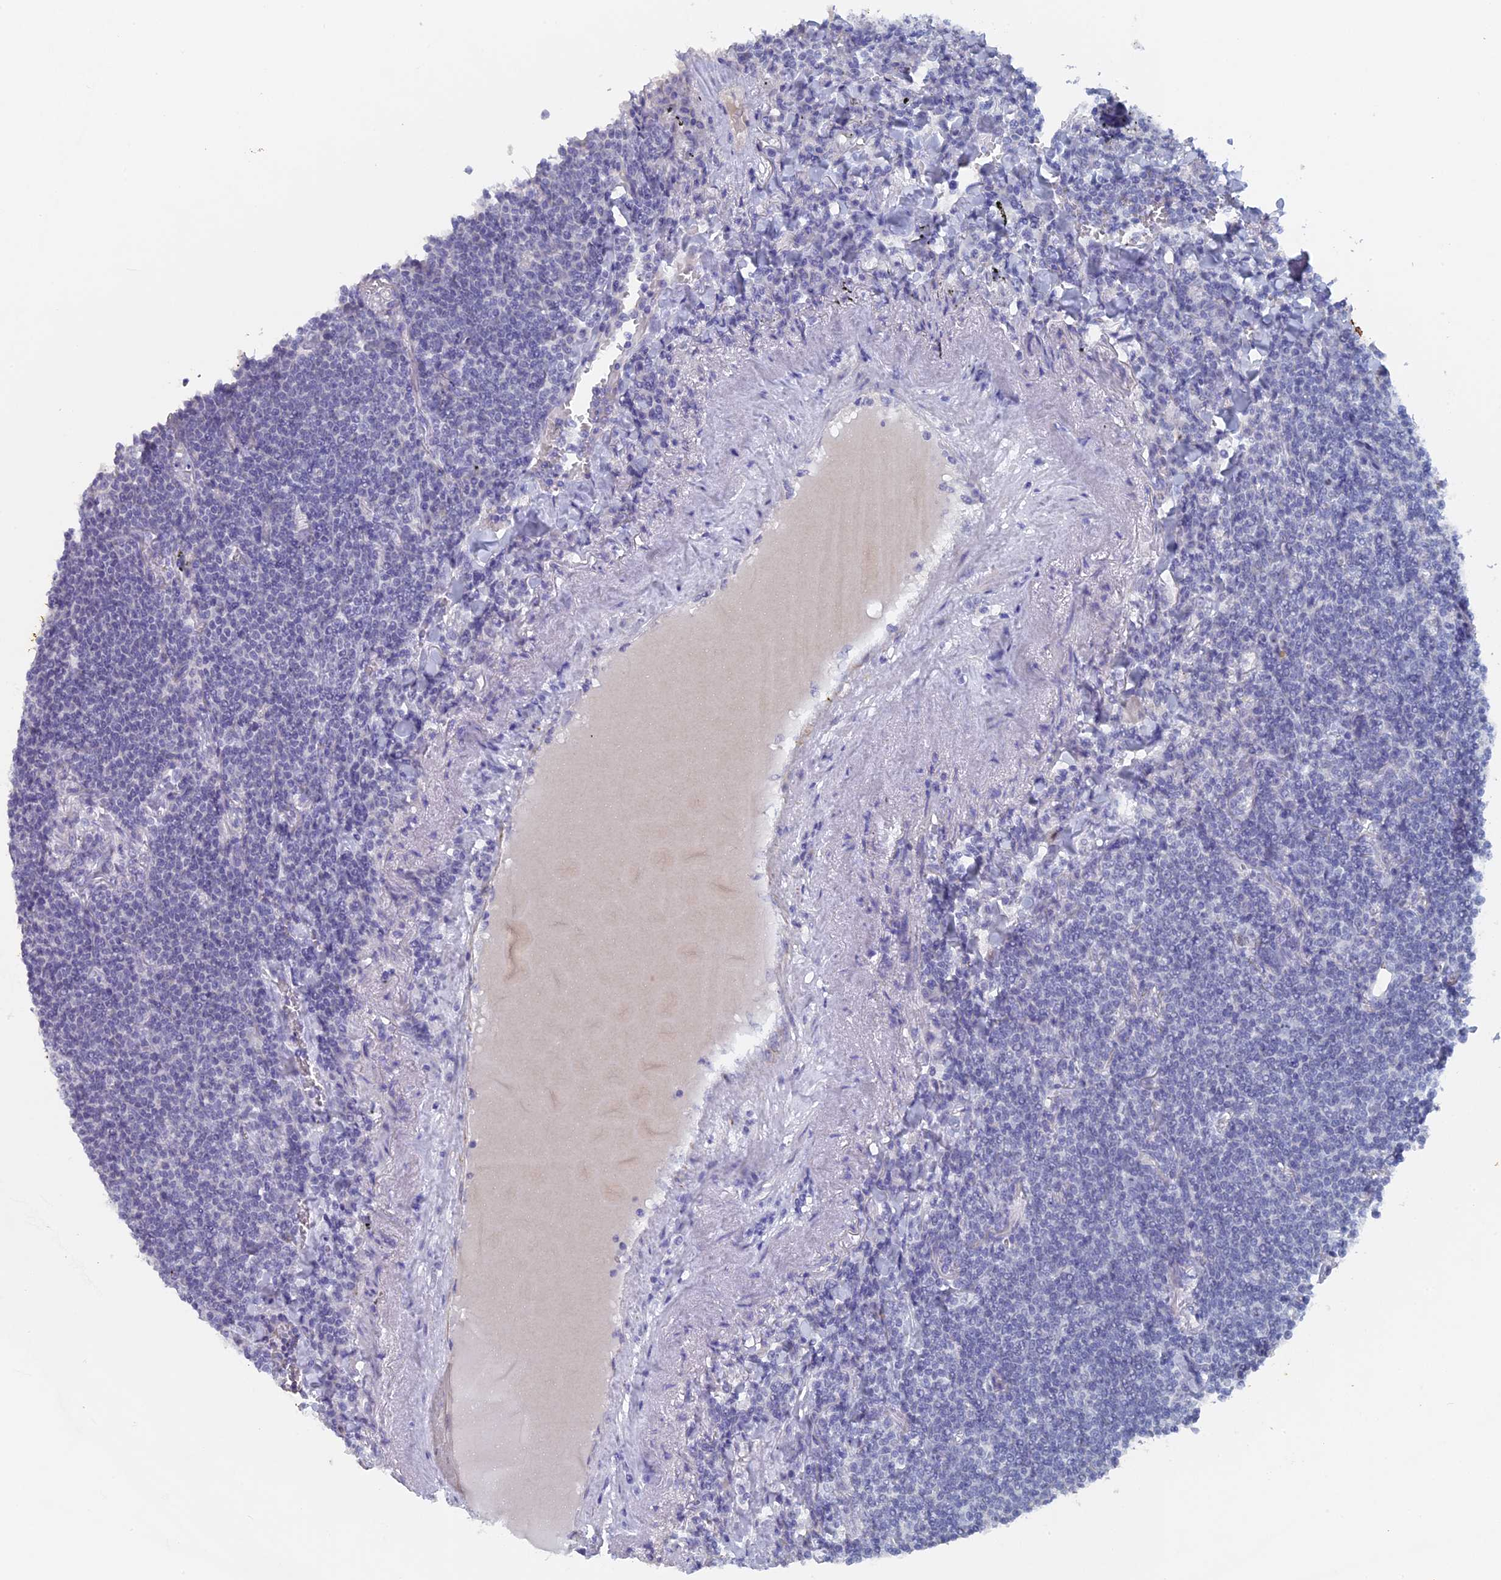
{"staining": {"intensity": "negative", "quantity": "none", "location": "none"}, "tissue": "lymphoma", "cell_type": "Tumor cells", "image_type": "cancer", "snomed": [{"axis": "morphology", "description": "Malignant lymphoma, non-Hodgkin's type, Low grade"}, {"axis": "topography", "description": "Lung"}], "caption": "An IHC histopathology image of lymphoma is shown. There is no staining in tumor cells of lymphoma.", "gene": "SRFBP1", "patient": {"sex": "female", "age": 71}}